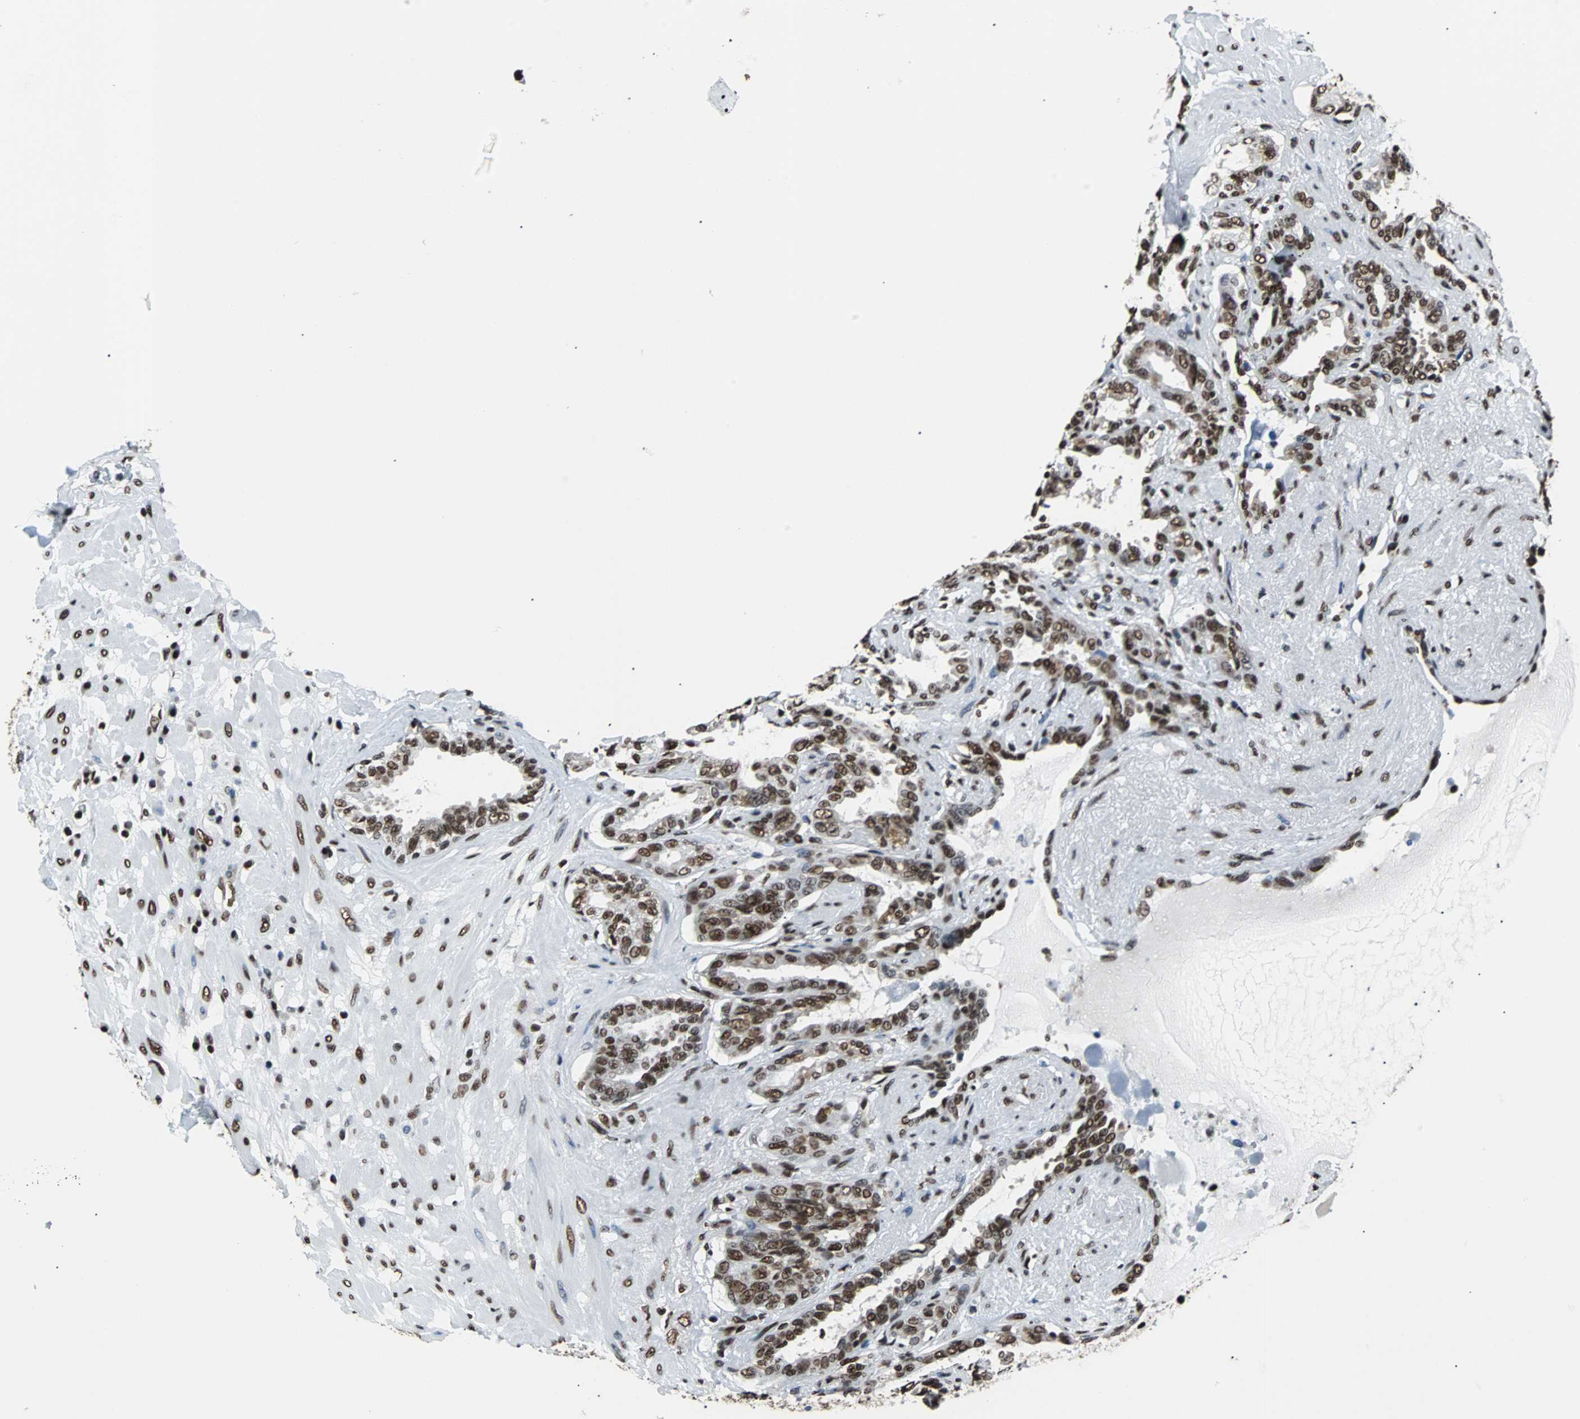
{"staining": {"intensity": "strong", "quantity": ">75%", "location": "nuclear"}, "tissue": "seminal vesicle", "cell_type": "Glandular cells", "image_type": "normal", "snomed": [{"axis": "morphology", "description": "Normal tissue, NOS"}, {"axis": "topography", "description": "Seminal veicle"}], "caption": "The immunohistochemical stain labels strong nuclear positivity in glandular cells of unremarkable seminal vesicle.", "gene": "FUBP1", "patient": {"sex": "male", "age": 61}}